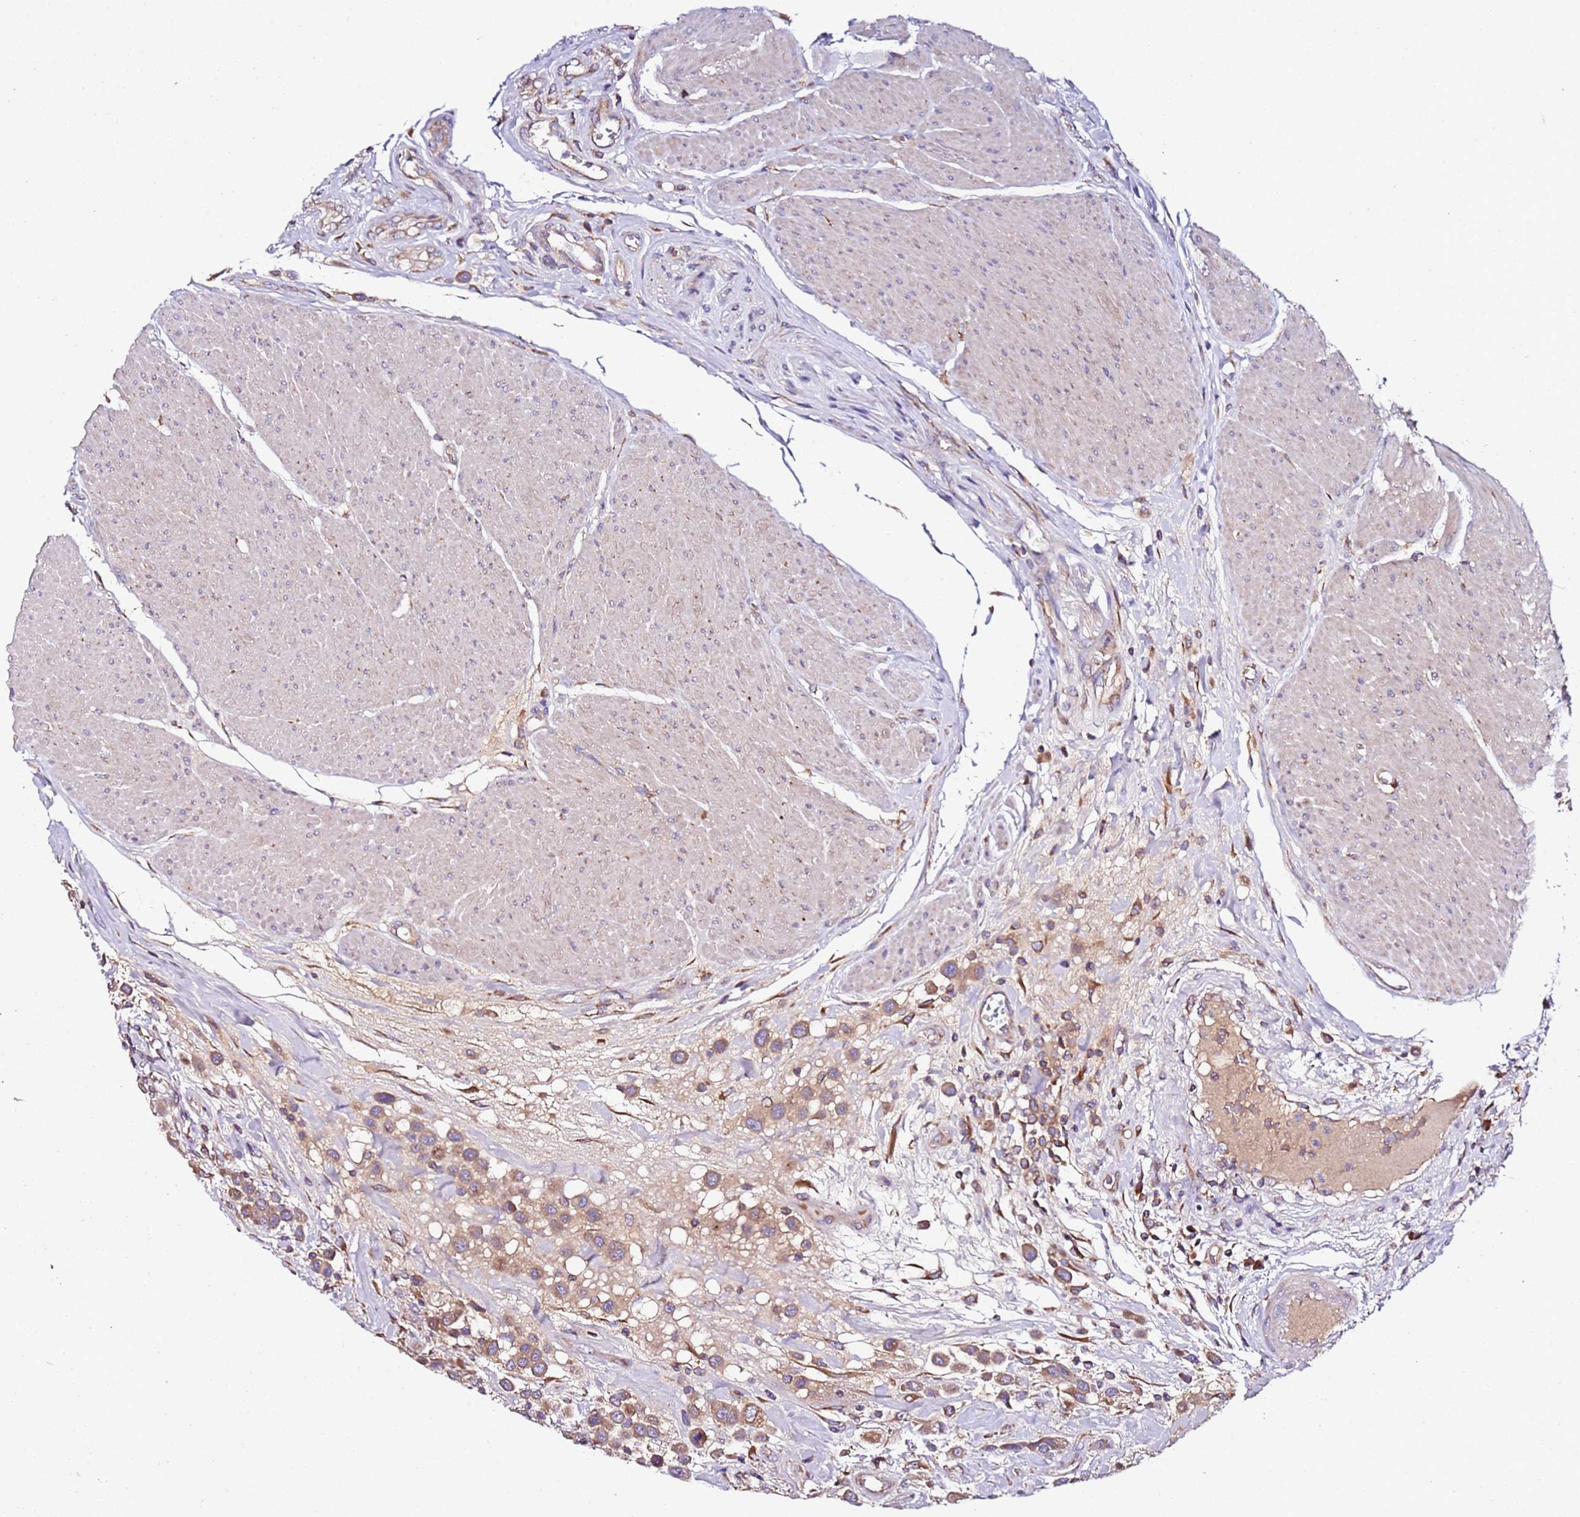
{"staining": {"intensity": "moderate", "quantity": ">75%", "location": "cytoplasmic/membranous"}, "tissue": "urothelial cancer", "cell_type": "Tumor cells", "image_type": "cancer", "snomed": [{"axis": "morphology", "description": "Urothelial carcinoma, High grade"}, {"axis": "topography", "description": "Urinary bladder"}], "caption": "Brown immunohistochemical staining in human urothelial cancer demonstrates moderate cytoplasmic/membranous staining in approximately >75% of tumor cells. Immunohistochemistry stains the protein of interest in brown and the nuclei are stained blue.", "gene": "C19orf12", "patient": {"sex": "male", "age": 50}}